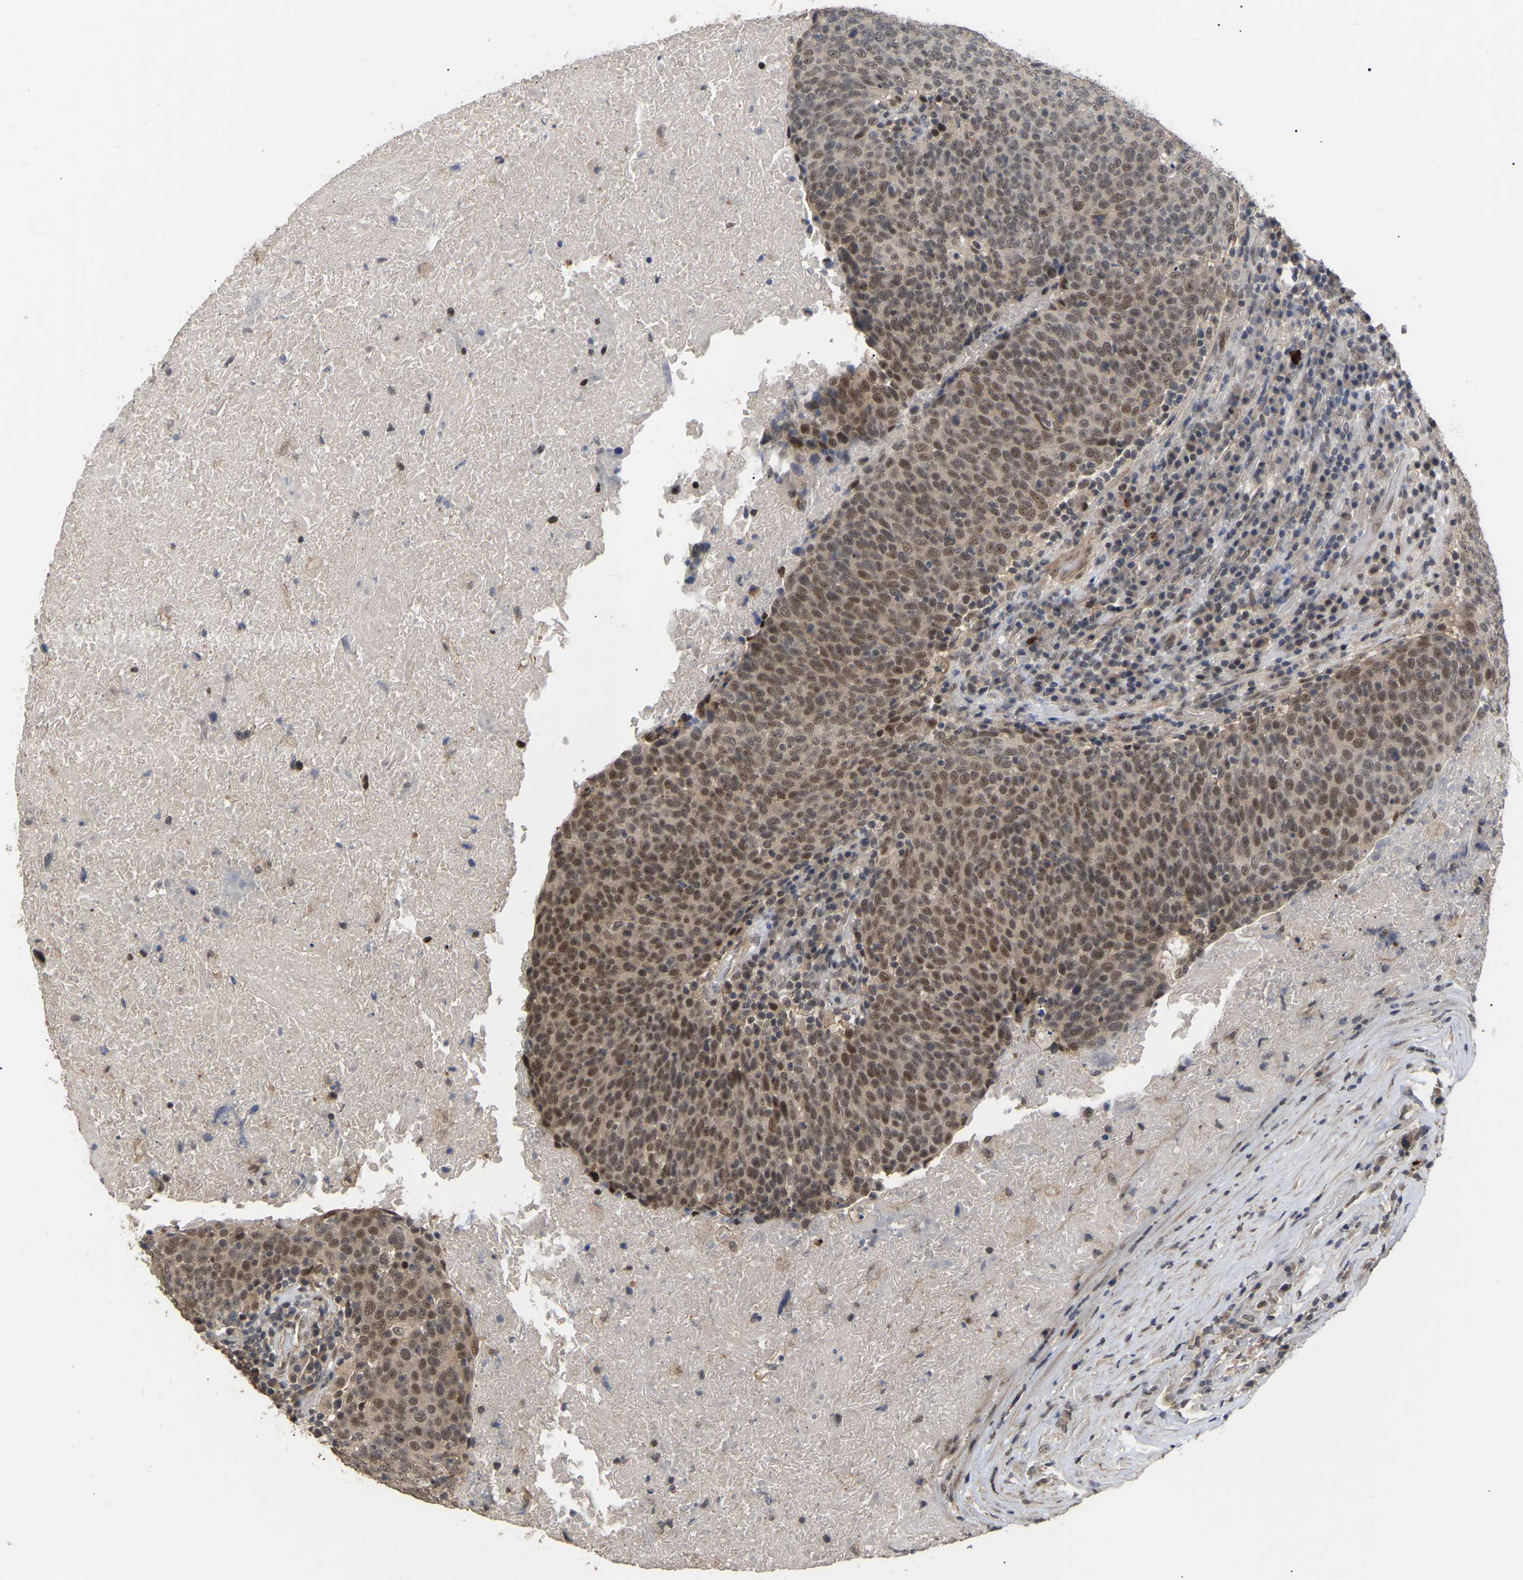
{"staining": {"intensity": "moderate", "quantity": ">75%", "location": "nuclear"}, "tissue": "head and neck cancer", "cell_type": "Tumor cells", "image_type": "cancer", "snomed": [{"axis": "morphology", "description": "Squamous cell carcinoma, NOS"}, {"axis": "morphology", "description": "Squamous cell carcinoma, metastatic, NOS"}, {"axis": "topography", "description": "Lymph node"}, {"axis": "topography", "description": "Head-Neck"}], "caption": "Tumor cells exhibit moderate nuclear expression in approximately >75% of cells in head and neck cancer (squamous cell carcinoma).", "gene": "JAZF1", "patient": {"sex": "male", "age": 62}}